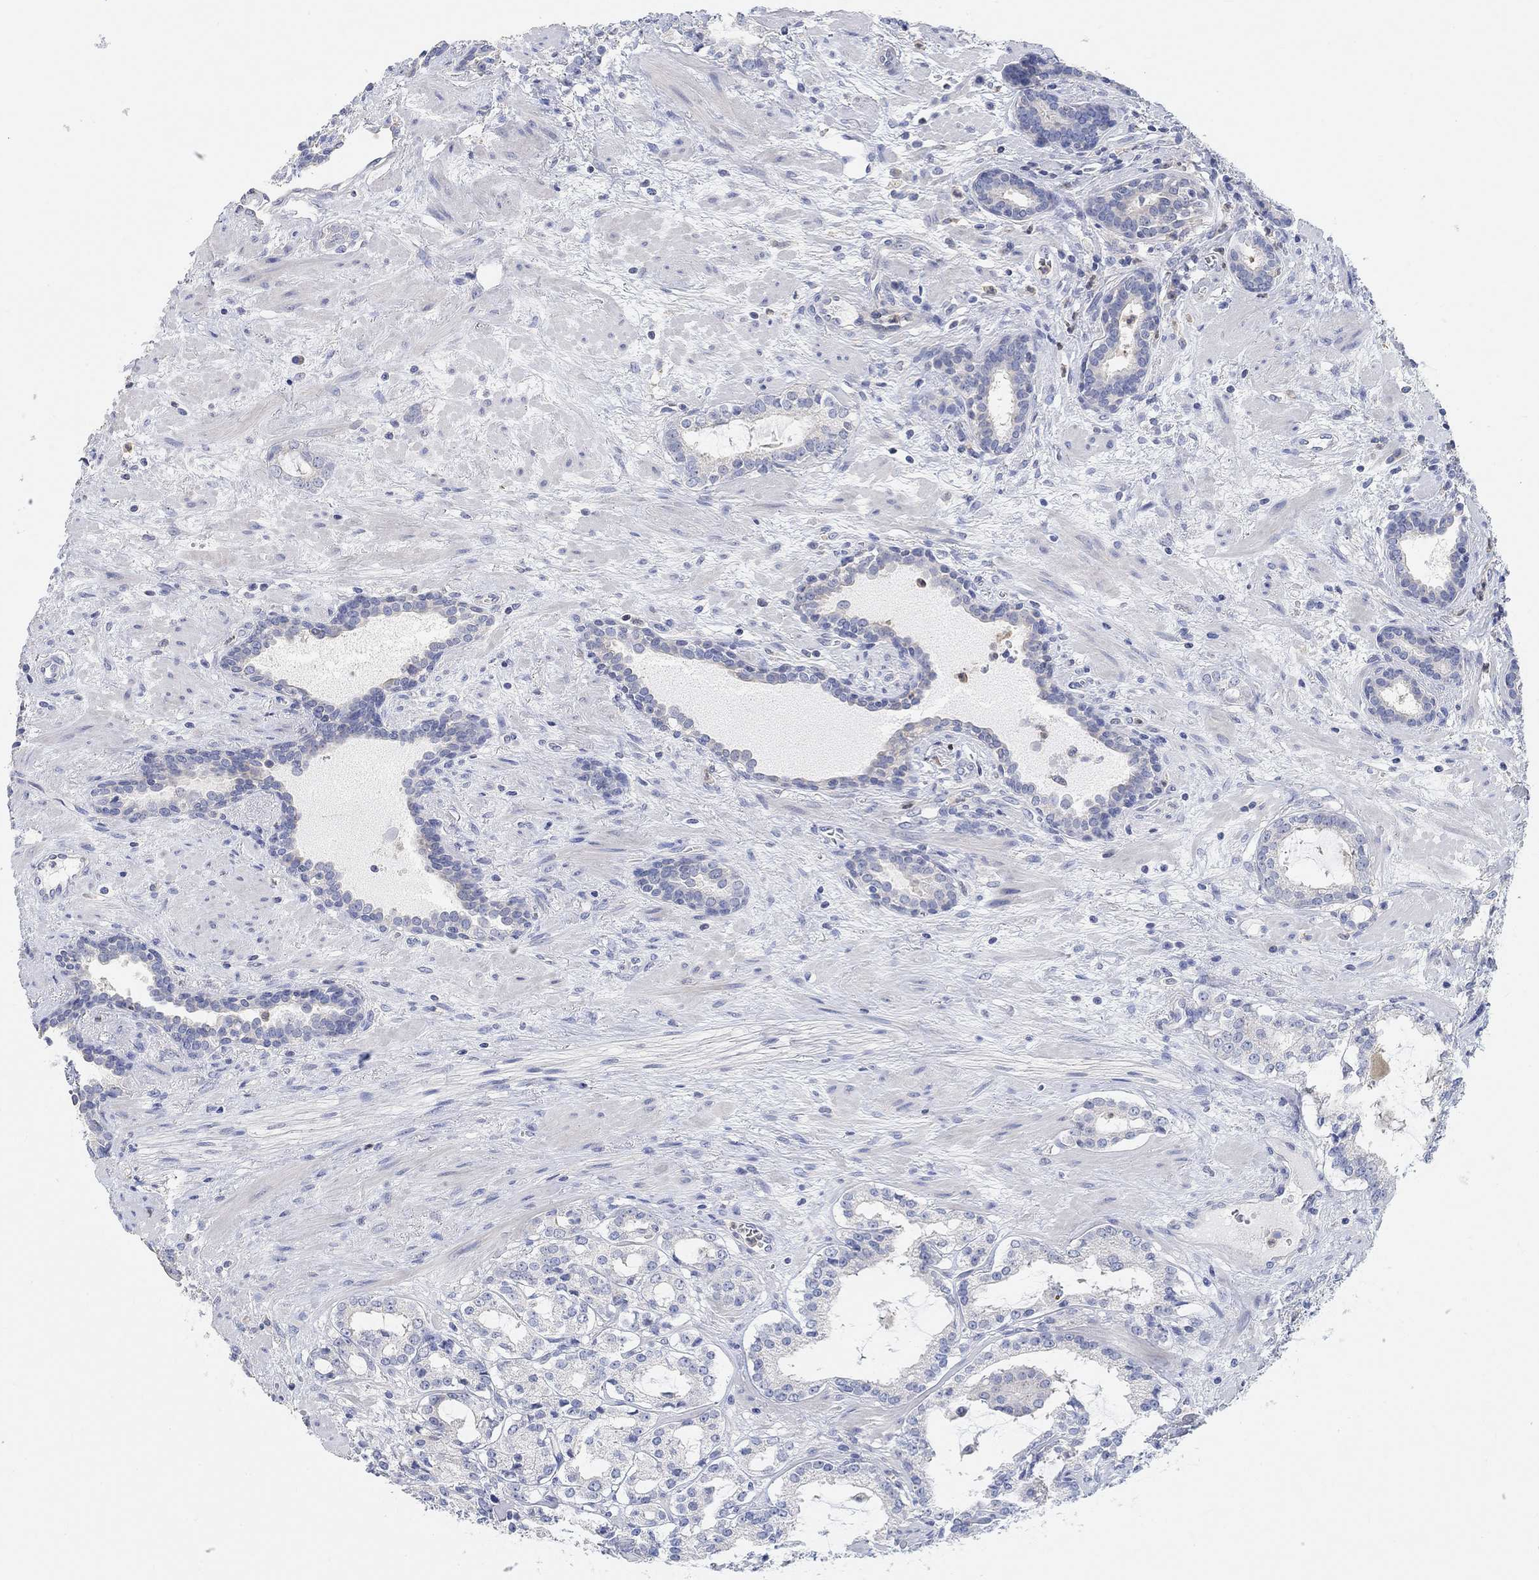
{"staining": {"intensity": "negative", "quantity": "none", "location": "none"}, "tissue": "prostate cancer", "cell_type": "Tumor cells", "image_type": "cancer", "snomed": [{"axis": "morphology", "description": "Adenocarcinoma, NOS"}, {"axis": "topography", "description": "Prostate"}], "caption": "A micrograph of prostate adenocarcinoma stained for a protein exhibits no brown staining in tumor cells.", "gene": "NLRP14", "patient": {"sex": "male", "age": 66}}